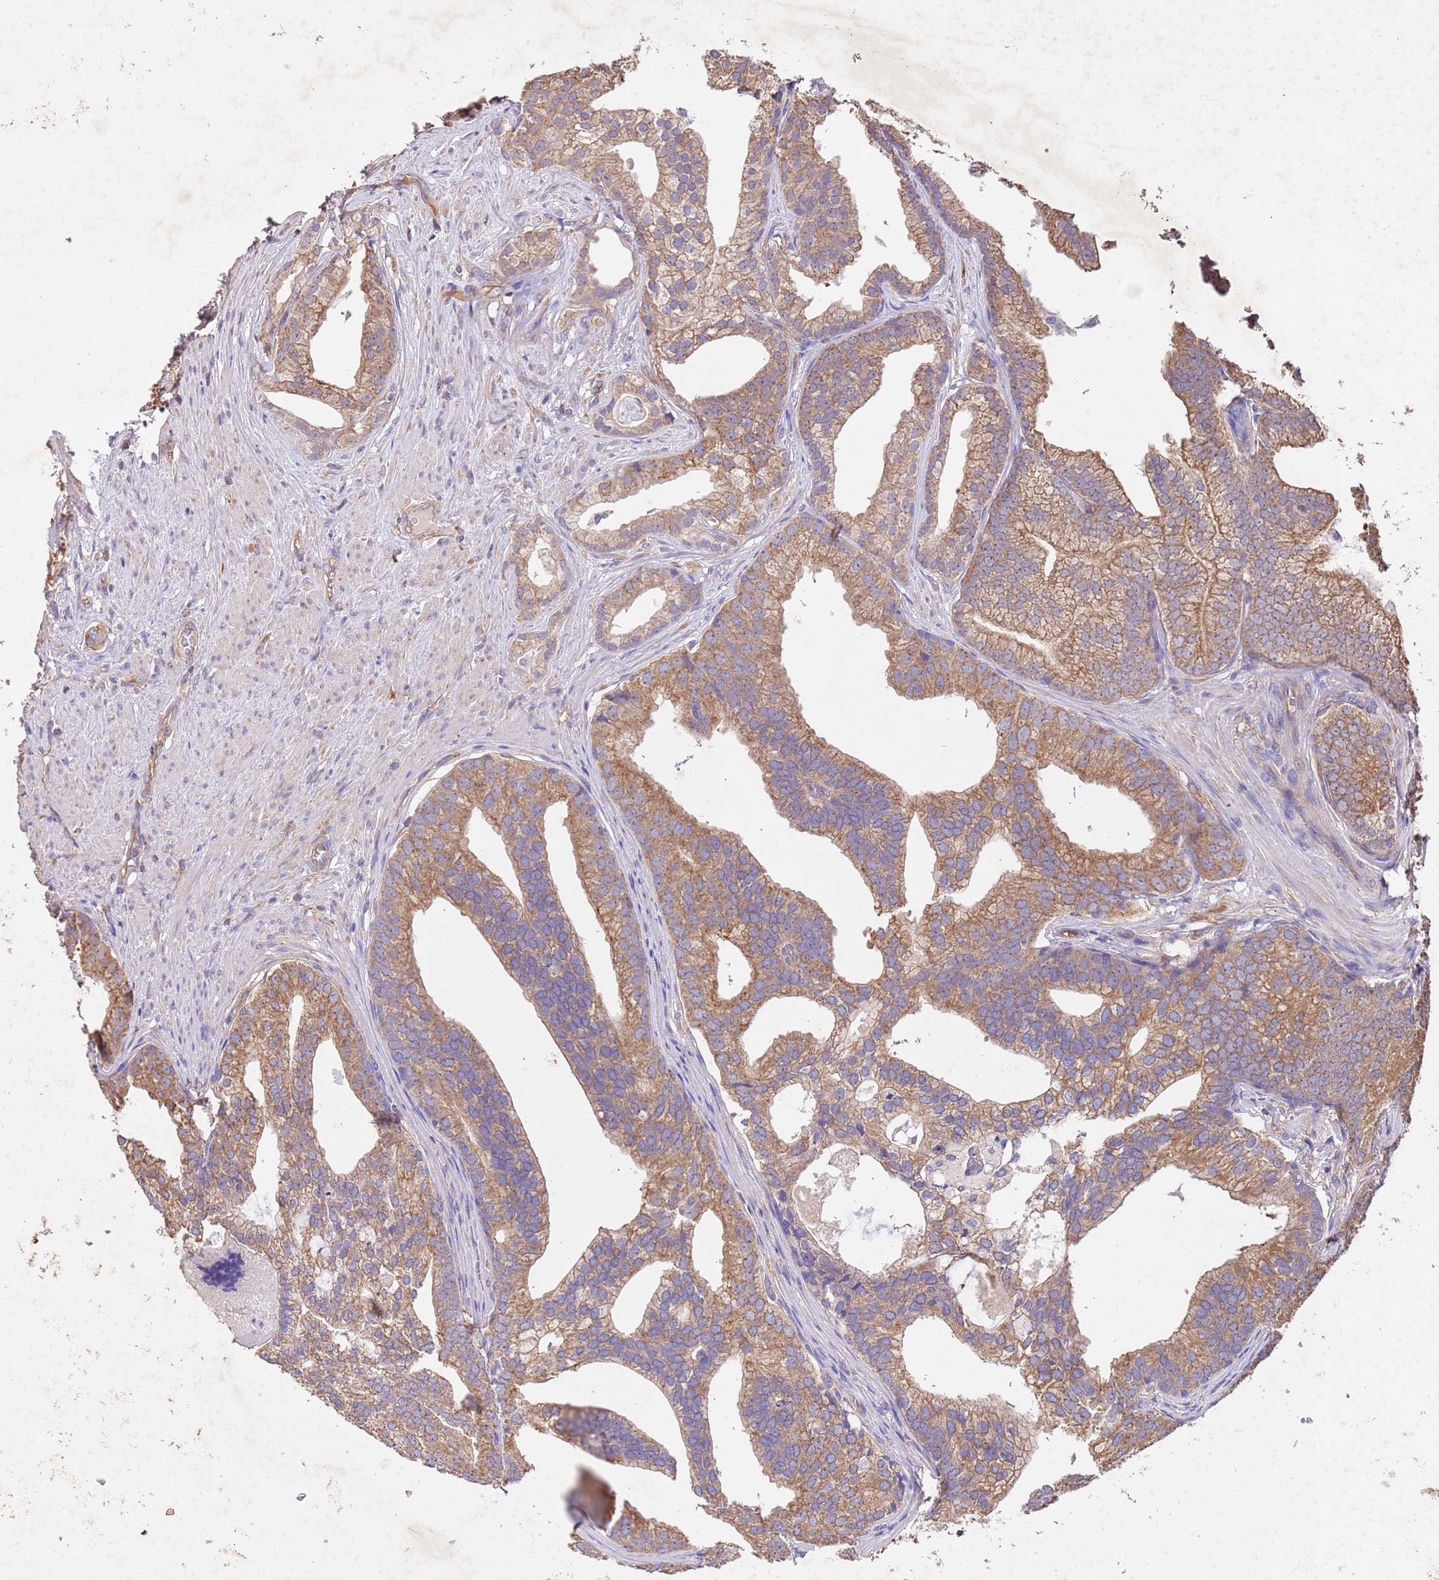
{"staining": {"intensity": "moderate", "quantity": ">75%", "location": "cytoplasmic/membranous"}, "tissue": "prostate cancer", "cell_type": "Tumor cells", "image_type": "cancer", "snomed": [{"axis": "morphology", "description": "Adenocarcinoma, Low grade"}, {"axis": "topography", "description": "Prostate"}], "caption": "Moderate cytoplasmic/membranous positivity for a protein is identified in about >75% of tumor cells of prostate adenocarcinoma (low-grade) using immunohistochemistry.", "gene": "MTX3", "patient": {"sex": "male", "age": 71}}